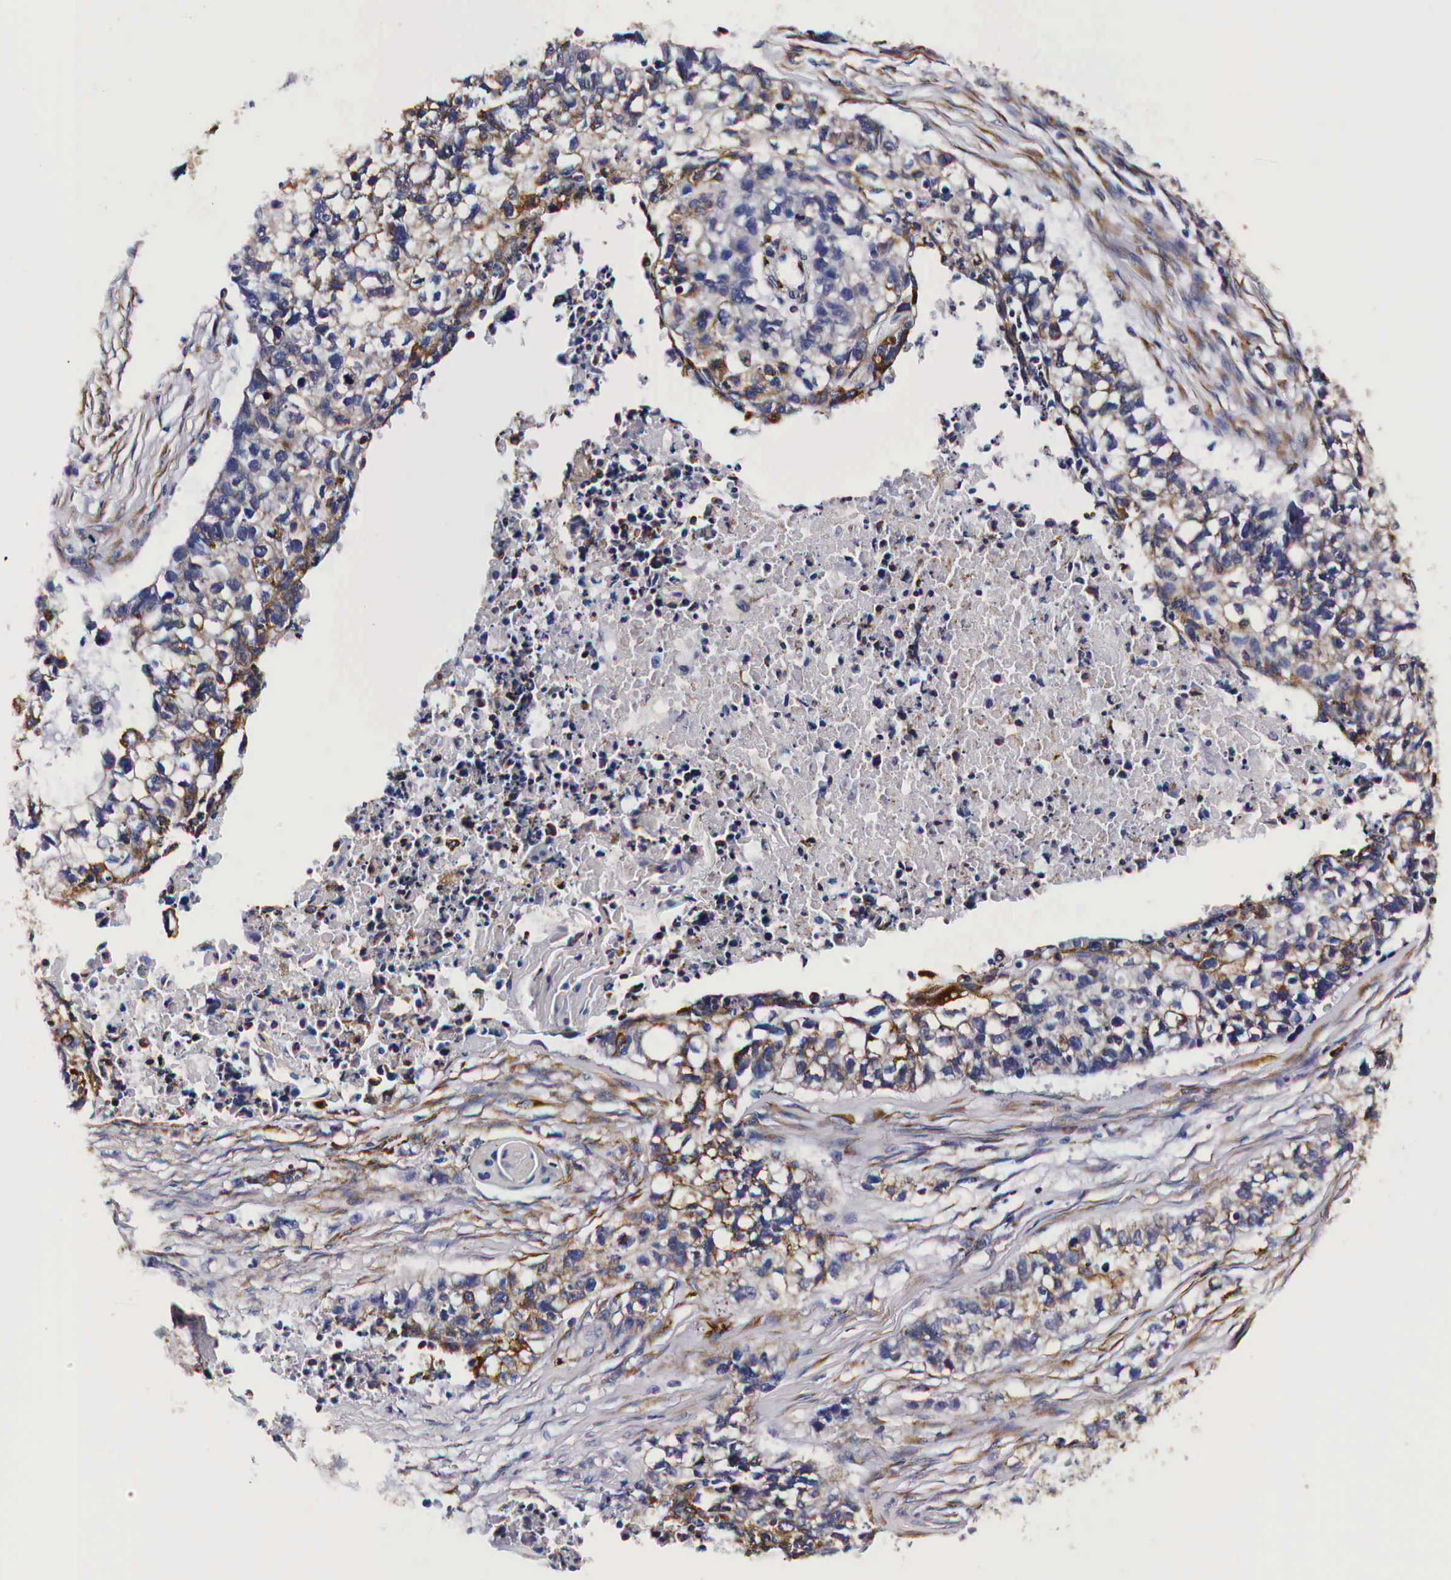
{"staining": {"intensity": "moderate", "quantity": "25%-75%", "location": "cytoplasmic/membranous"}, "tissue": "lung cancer", "cell_type": "Tumor cells", "image_type": "cancer", "snomed": [{"axis": "morphology", "description": "Squamous cell carcinoma, NOS"}, {"axis": "topography", "description": "Lymph node"}, {"axis": "topography", "description": "Lung"}], "caption": "DAB (3,3'-diaminobenzidine) immunohistochemical staining of squamous cell carcinoma (lung) reveals moderate cytoplasmic/membranous protein positivity in approximately 25%-75% of tumor cells.", "gene": "CKAP4", "patient": {"sex": "male", "age": 74}}